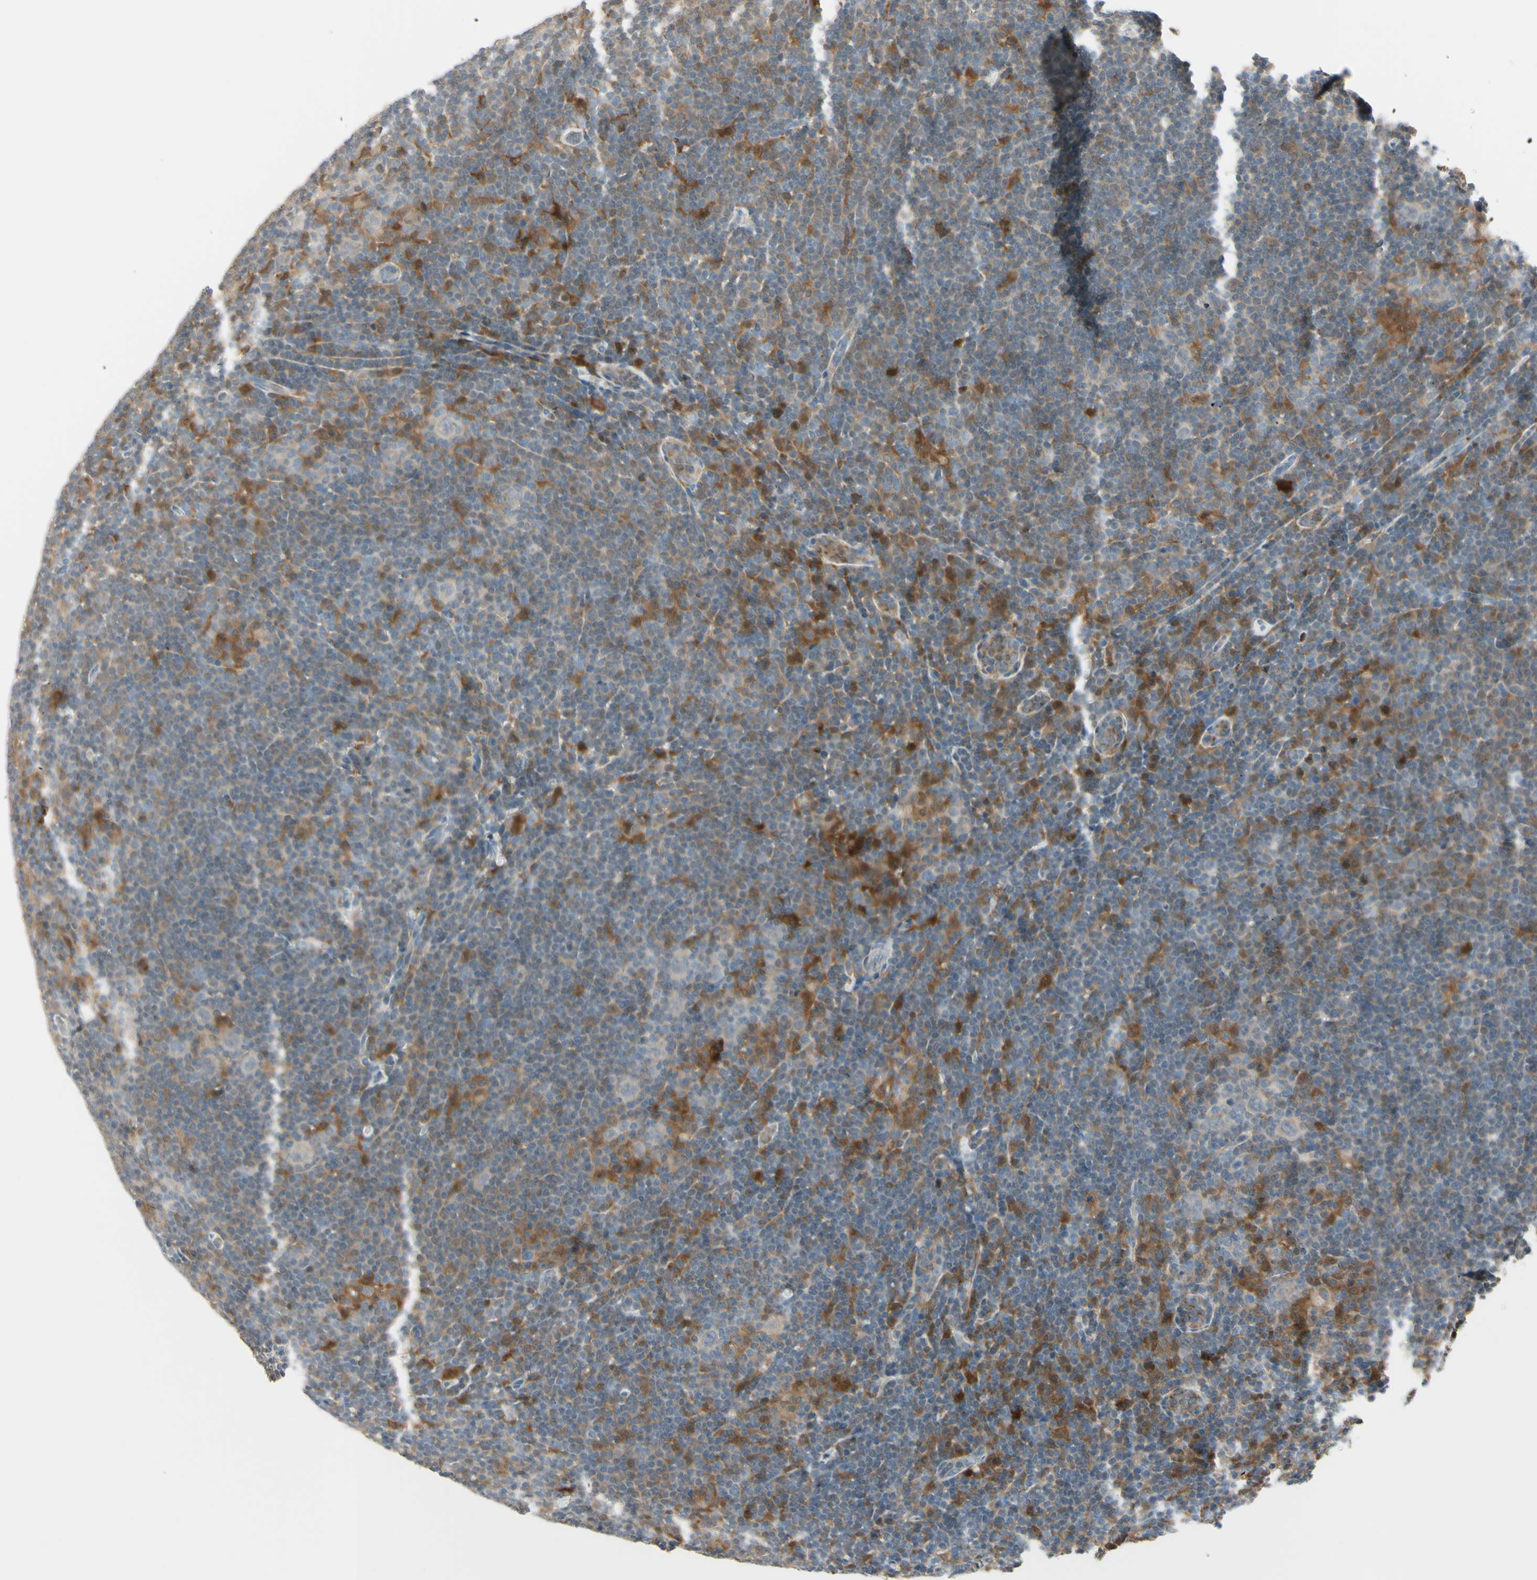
{"staining": {"intensity": "weak", "quantity": "25%-75%", "location": "cytoplasmic/membranous"}, "tissue": "lymphoma", "cell_type": "Tumor cells", "image_type": "cancer", "snomed": [{"axis": "morphology", "description": "Hodgkin's disease, NOS"}, {"axis": "topography", "description": "Lymph node"}], "caption": "An image of lymphoma stained for a protein displays weak cytoplasmic/membranous brown staining in tumor cells.", "gene": "CYRIB", "patient": {"sex": "female", "age": 57}}